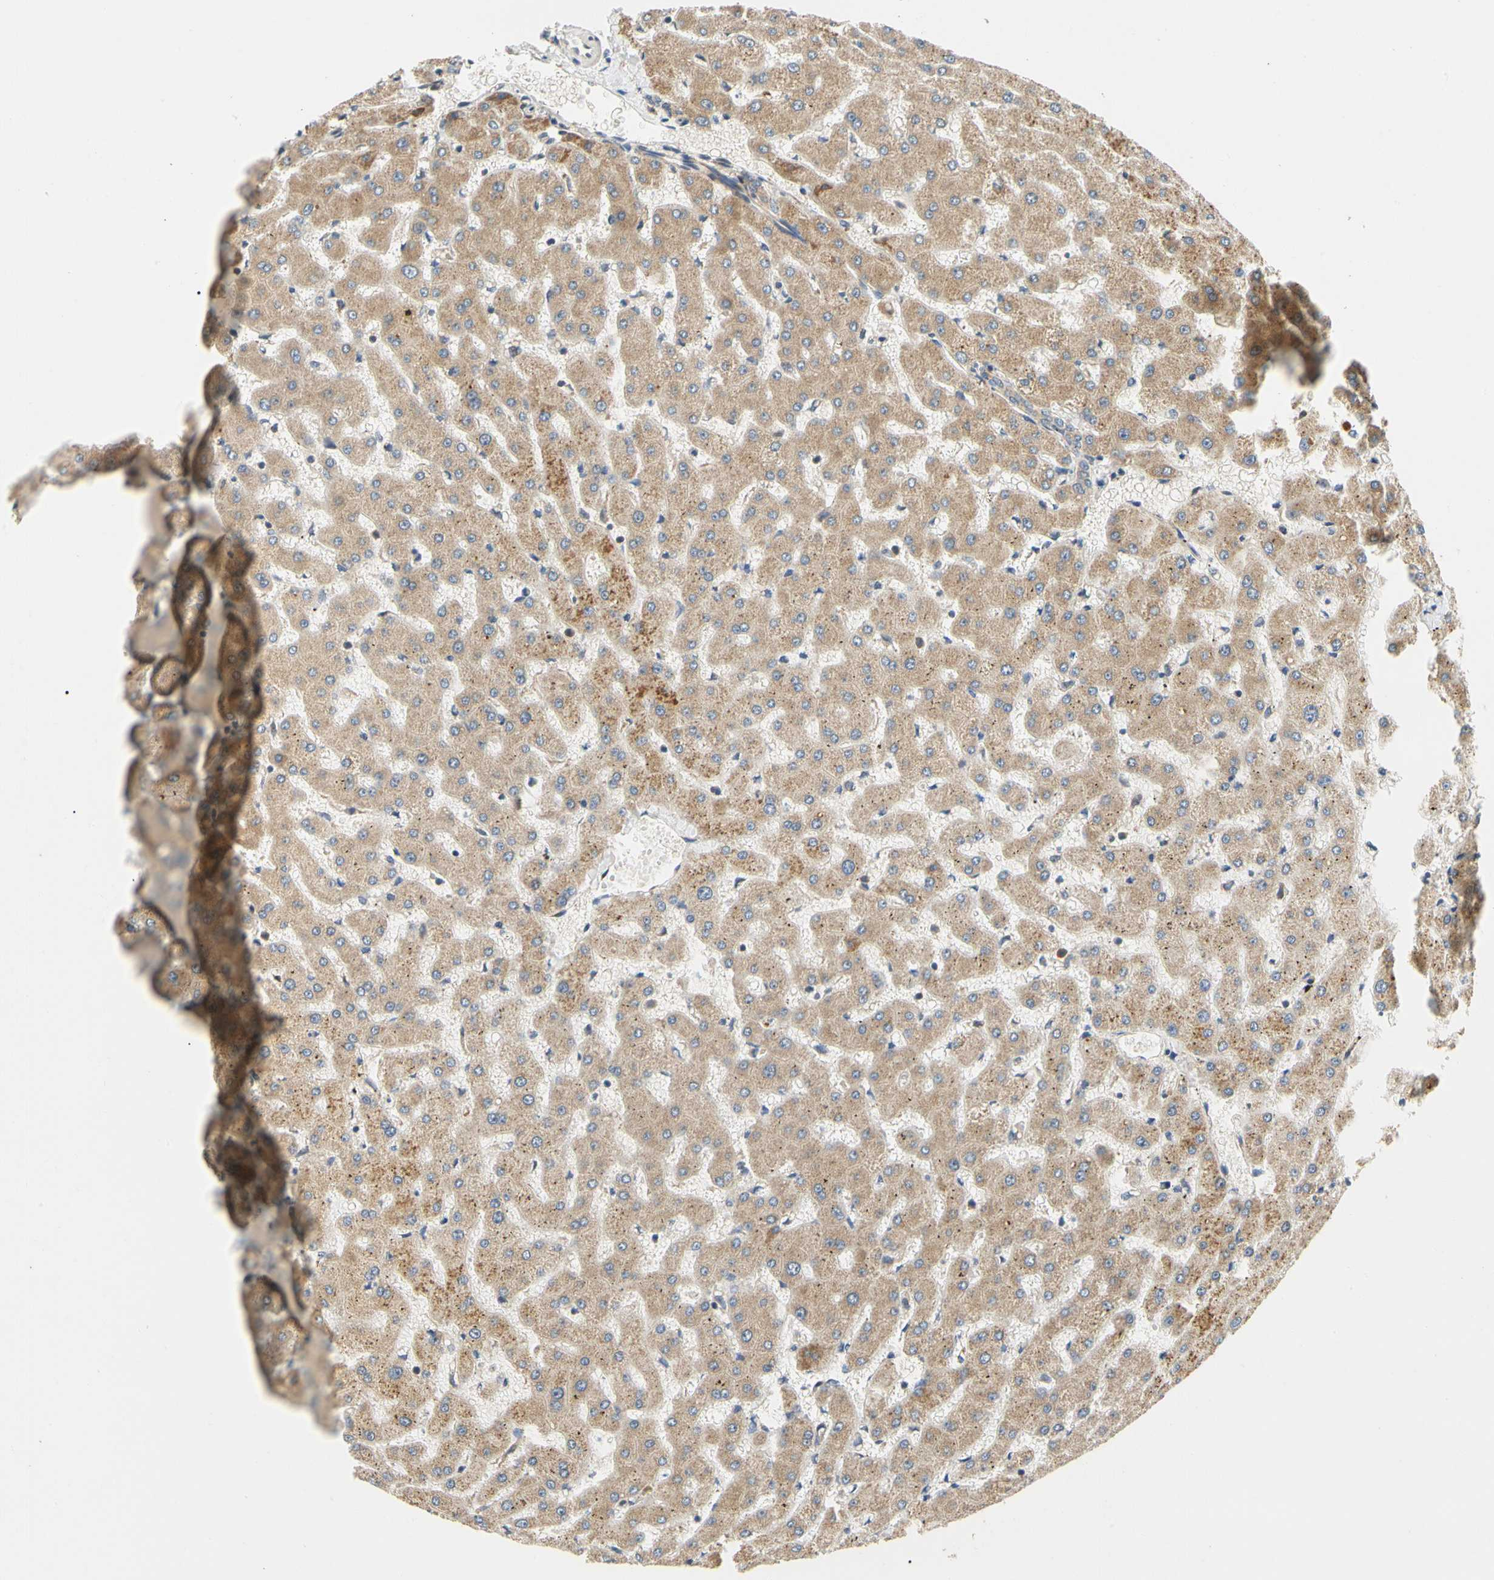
{"staining": {"intensity": "weak", "quantity": ">75%", "location": "cytoplasmic/membranous"}, "tissue": "liver", "cell_type": "Cholangiocytes", "image_type": "normal", "snomed": [{"axis": "morphology", "description": "Normal tissue, NOS"}, {"axis": "topography", "description": "Liver"}], "caption": "High-magnification brightfield microscopy of normal liver stained with DAB (3,3'-diaminobenzidine) (brown) and counterstained with hematoxylin (blue). cholangiocytes exhibit weak cytoplasmic/membranous expression is present in approximately>75% of cells. (brown staining indicates protein expression, while blue staining denotes nuclei).", "gene": "TDRP", "patient": {"sex": "female", "age": 63}}